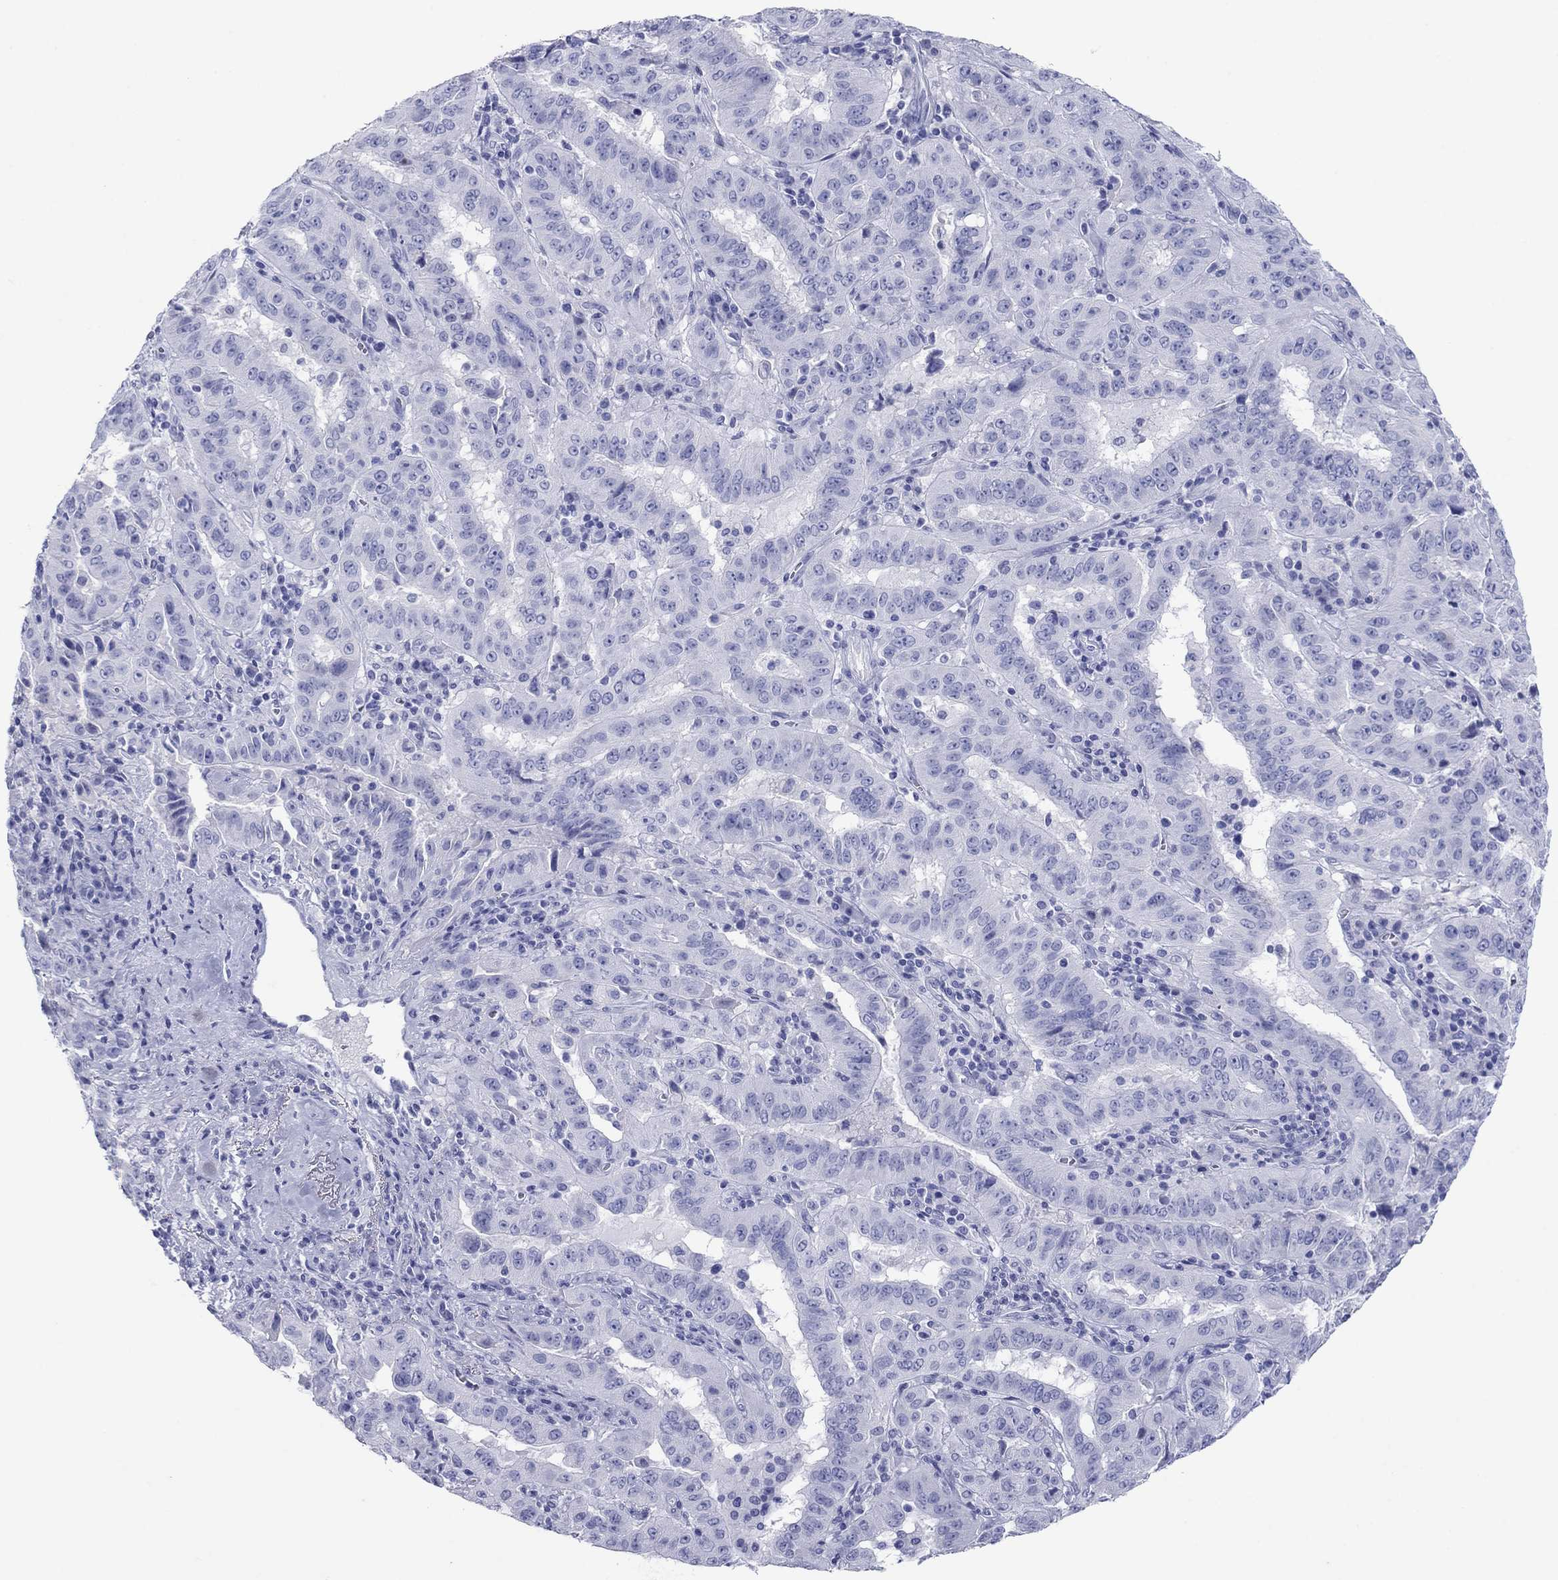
{"staining": {"intensity": "negative", "quantity": "none", "location": "none"}, "tissue": "pancreatic cancer", "cell_type": "Tumor cells", "image_type": "cancer", "snomed": [{"axis": "morphology", "description": "Adenocarcinoma, NOS"}, {"axis": "topography", "description": "Pancreas"}], "caption": "Immunohistochemistry micrograph of neoplastic tissue: human adenocarcinoma (pancreatic) stained with DAB (3,3'-diaminobenzidine) demonstrates no significant protein expression in tumor cells.", "gene": "ATP4A", "patient": {"sex": "male", "age": 63}}